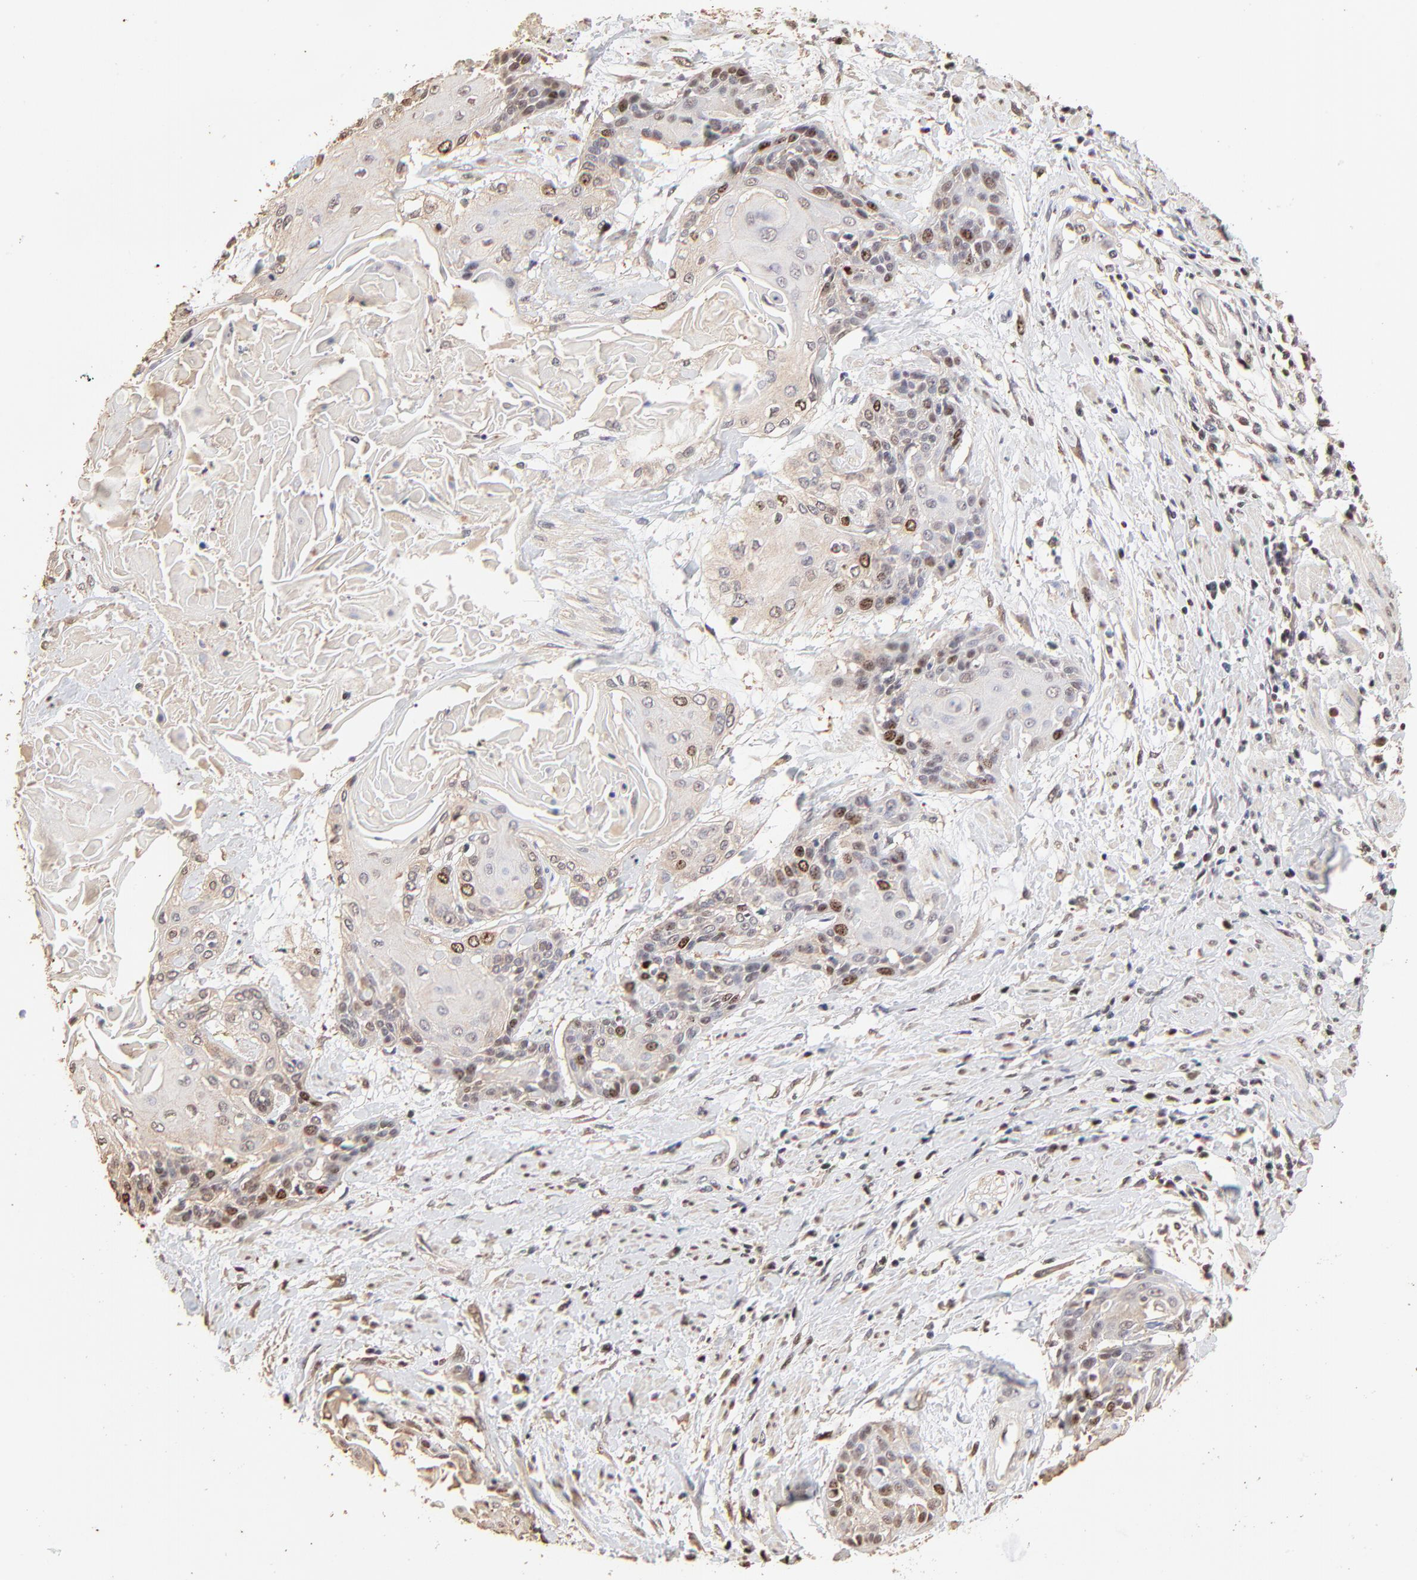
{"staining": {"intensity": "moderate", "quantity": "25%-75%", "location": "nuclear"}, "tissue": "cervical cancer", "cell_type": "Tumor cells", "image_type": "cancer", "snomed": [{"axis": "morphology", "description": "Squamous cell carcinoma, NOS"}, {"axis": "topography", "description": "Cervix"}], "caption": "Immunohistochemistry (IHC) photomicrograph of neoplastic tissue: human squamous cell carcinoma (cervical) stained using immunohistochemistry demonstrates medium levels of moderate protein expression localized specifically in the nuclear of tumor cells, appearing as a nuclear brown color.", "gene": "BIRC5", "patient": {"sex": "female", "age": 57}}